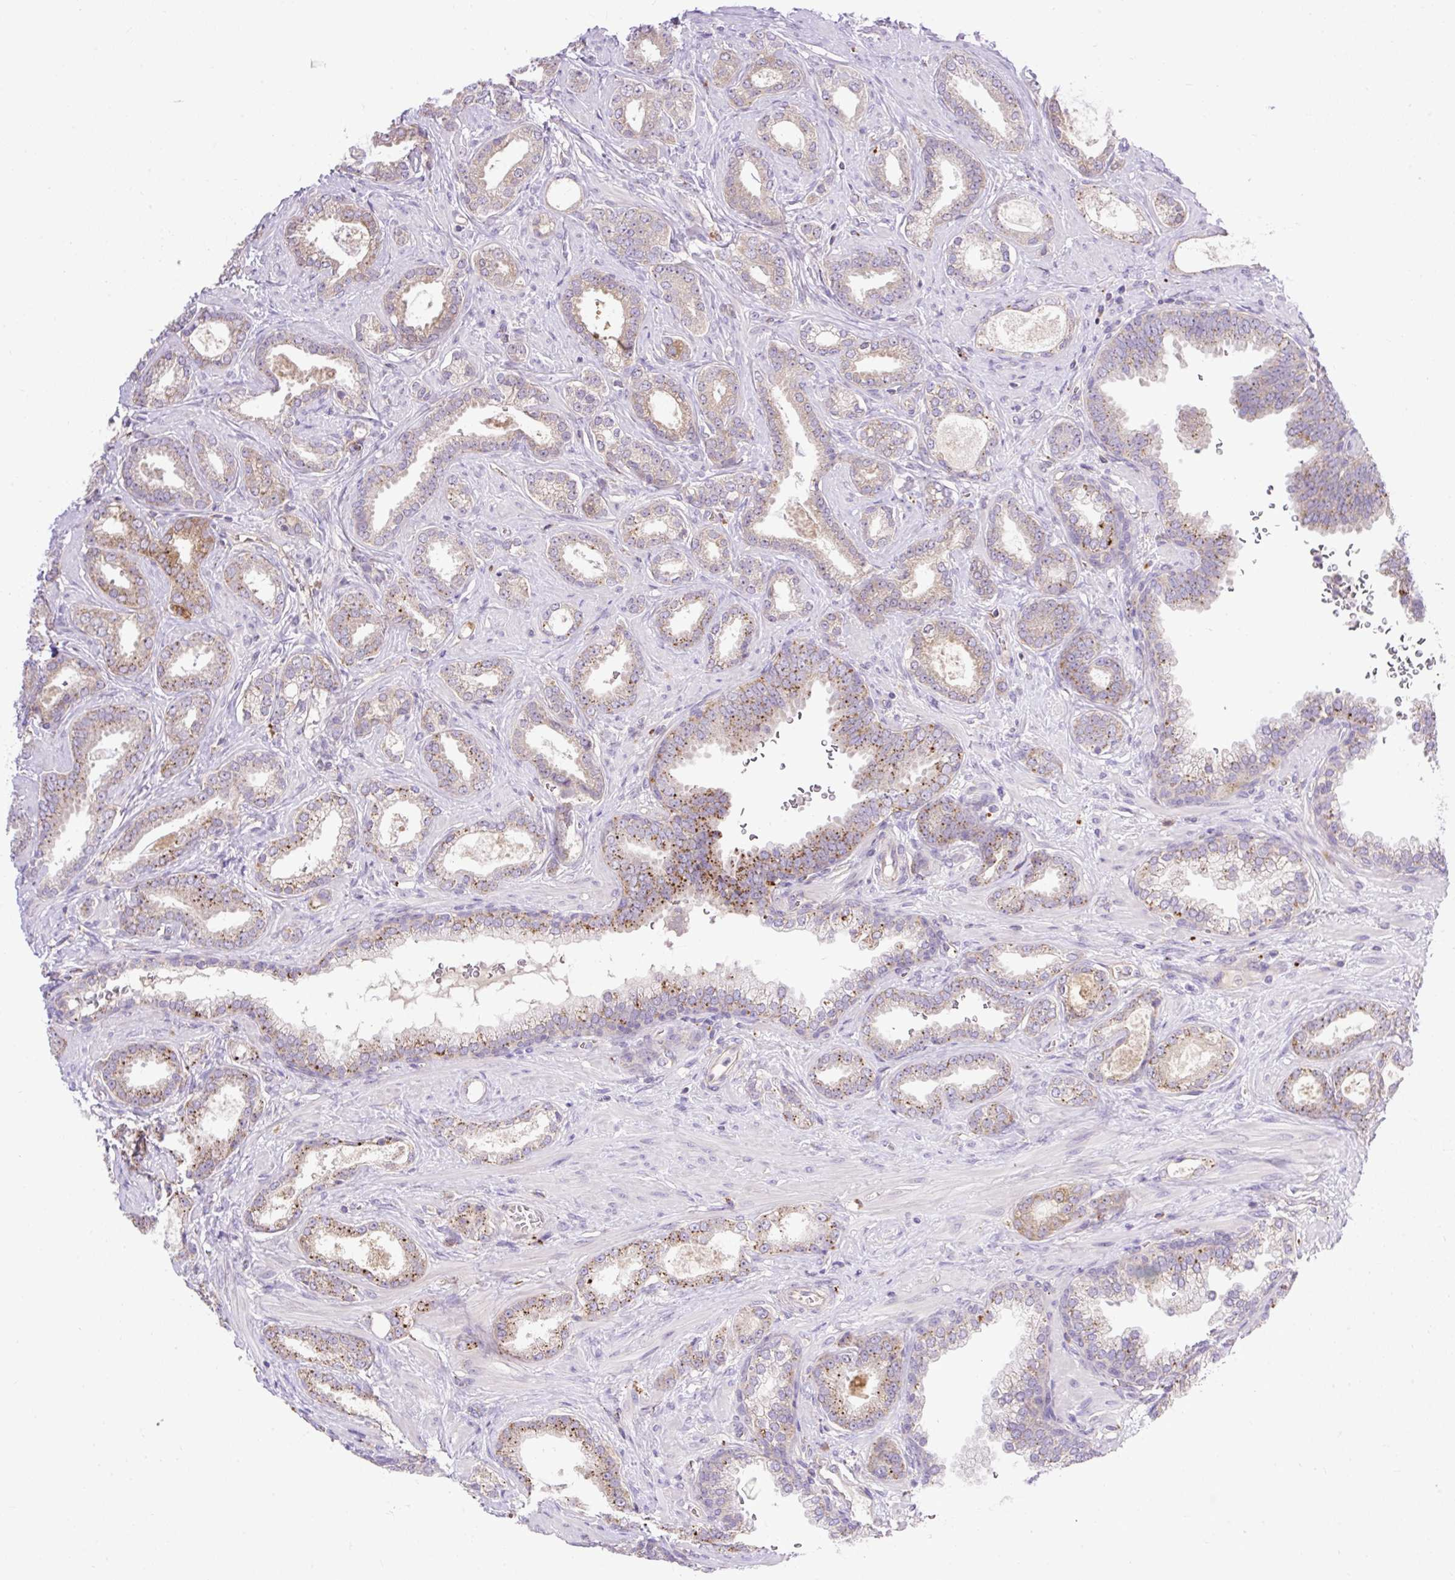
{"staining": {"intensity": "moderate", "quantity": "25%-75%", "location": "cytoplasmic/membranous"}, "tissue": "prostate cancer", "cell_type": "Tumor cells", "image_type": "cancer", "snomed": [{"axis": "morphology", "description": "Adenocarcinoma, High grade"}, {"axis": "topography", "description": "Prostate"}], "caption": "A brown stain shows moderate cytoplasmic/membranous positivity of a protein in human prostate cancer (adenocarcinoma (high-grade)) tumor cells.", "gene": "HEXB", "patient": {"sex": "male", "age": 58}}